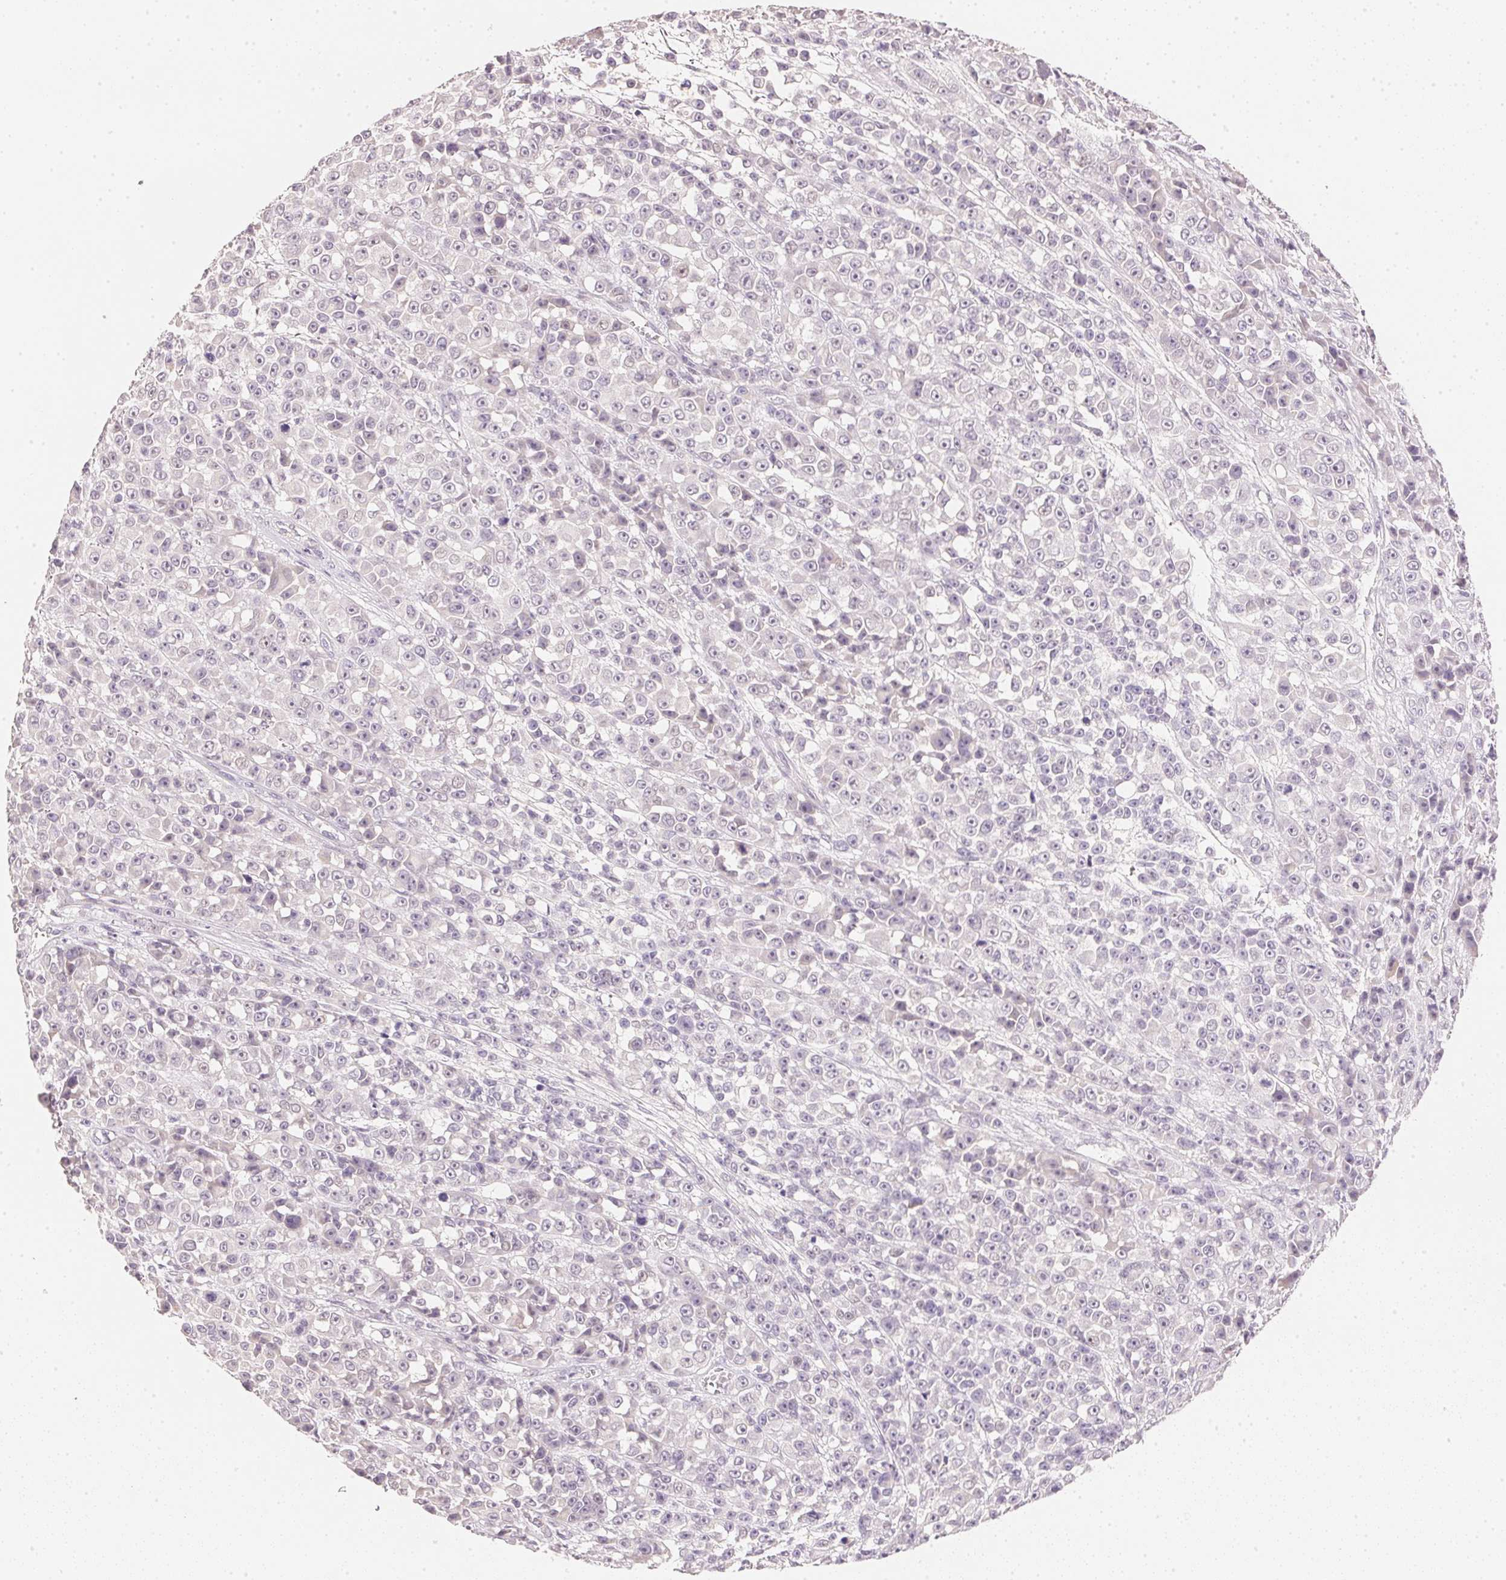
{"staining": {"intensity": "negative", "quantity": "none", "location": "none"}, "tissue": "melanoma", "cell_type": "Tumor cells", "image_type": "cancer", "snomed": [{"axis": "morphology", "description": "Malignant melanoma, NOS"}, {"axis": "topography", "description": "Skin"}, {"axis": "topography", "description": "Skin of back"}], "caption": "This is an IHC photomicrograph of human malignant melanoma. There is no staining in tumor cells.", "gene": "DHCR24", "patient": {"sex": "male", "age": 91}}